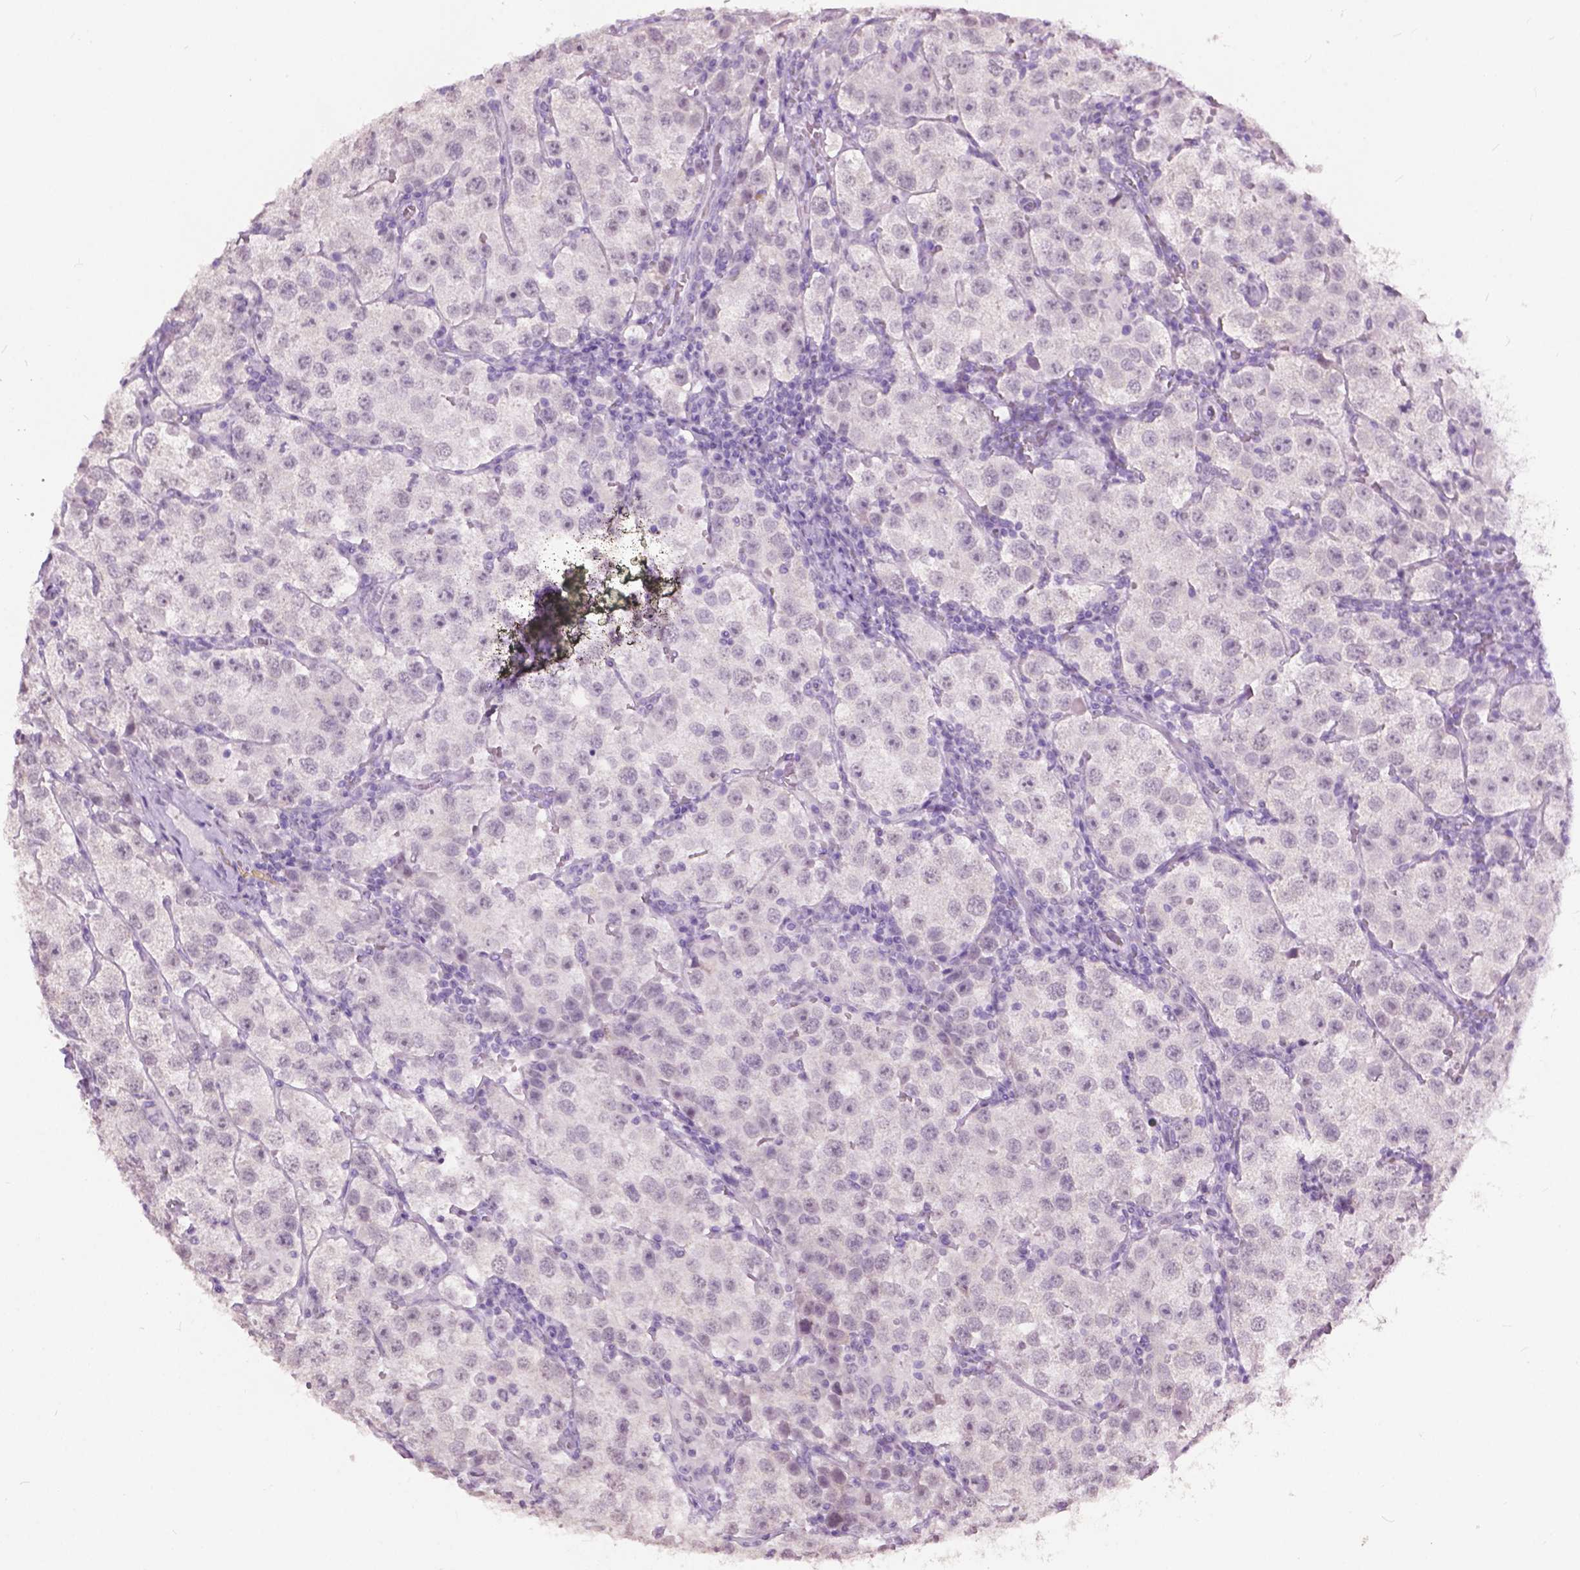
{"staining": {"intensity": "negative", "quantity": "none", "location": "none"}, "tissue": "testis cancer", "cell_type": "Tumor cells", "image_type": "cancer", "snomed": [{"axis": "morphology", "description": "Seminoma, NOS"}, {"axis": "topography", "description": "Testis"}], "caption": "Immunohistochemistry histopathology image of seminoma (testis) stained for a protein (brown), which exhibits no positivity in tumor cells.", "gene": "GPR37L1", "patient": {"sex": "male", "age": 37}}